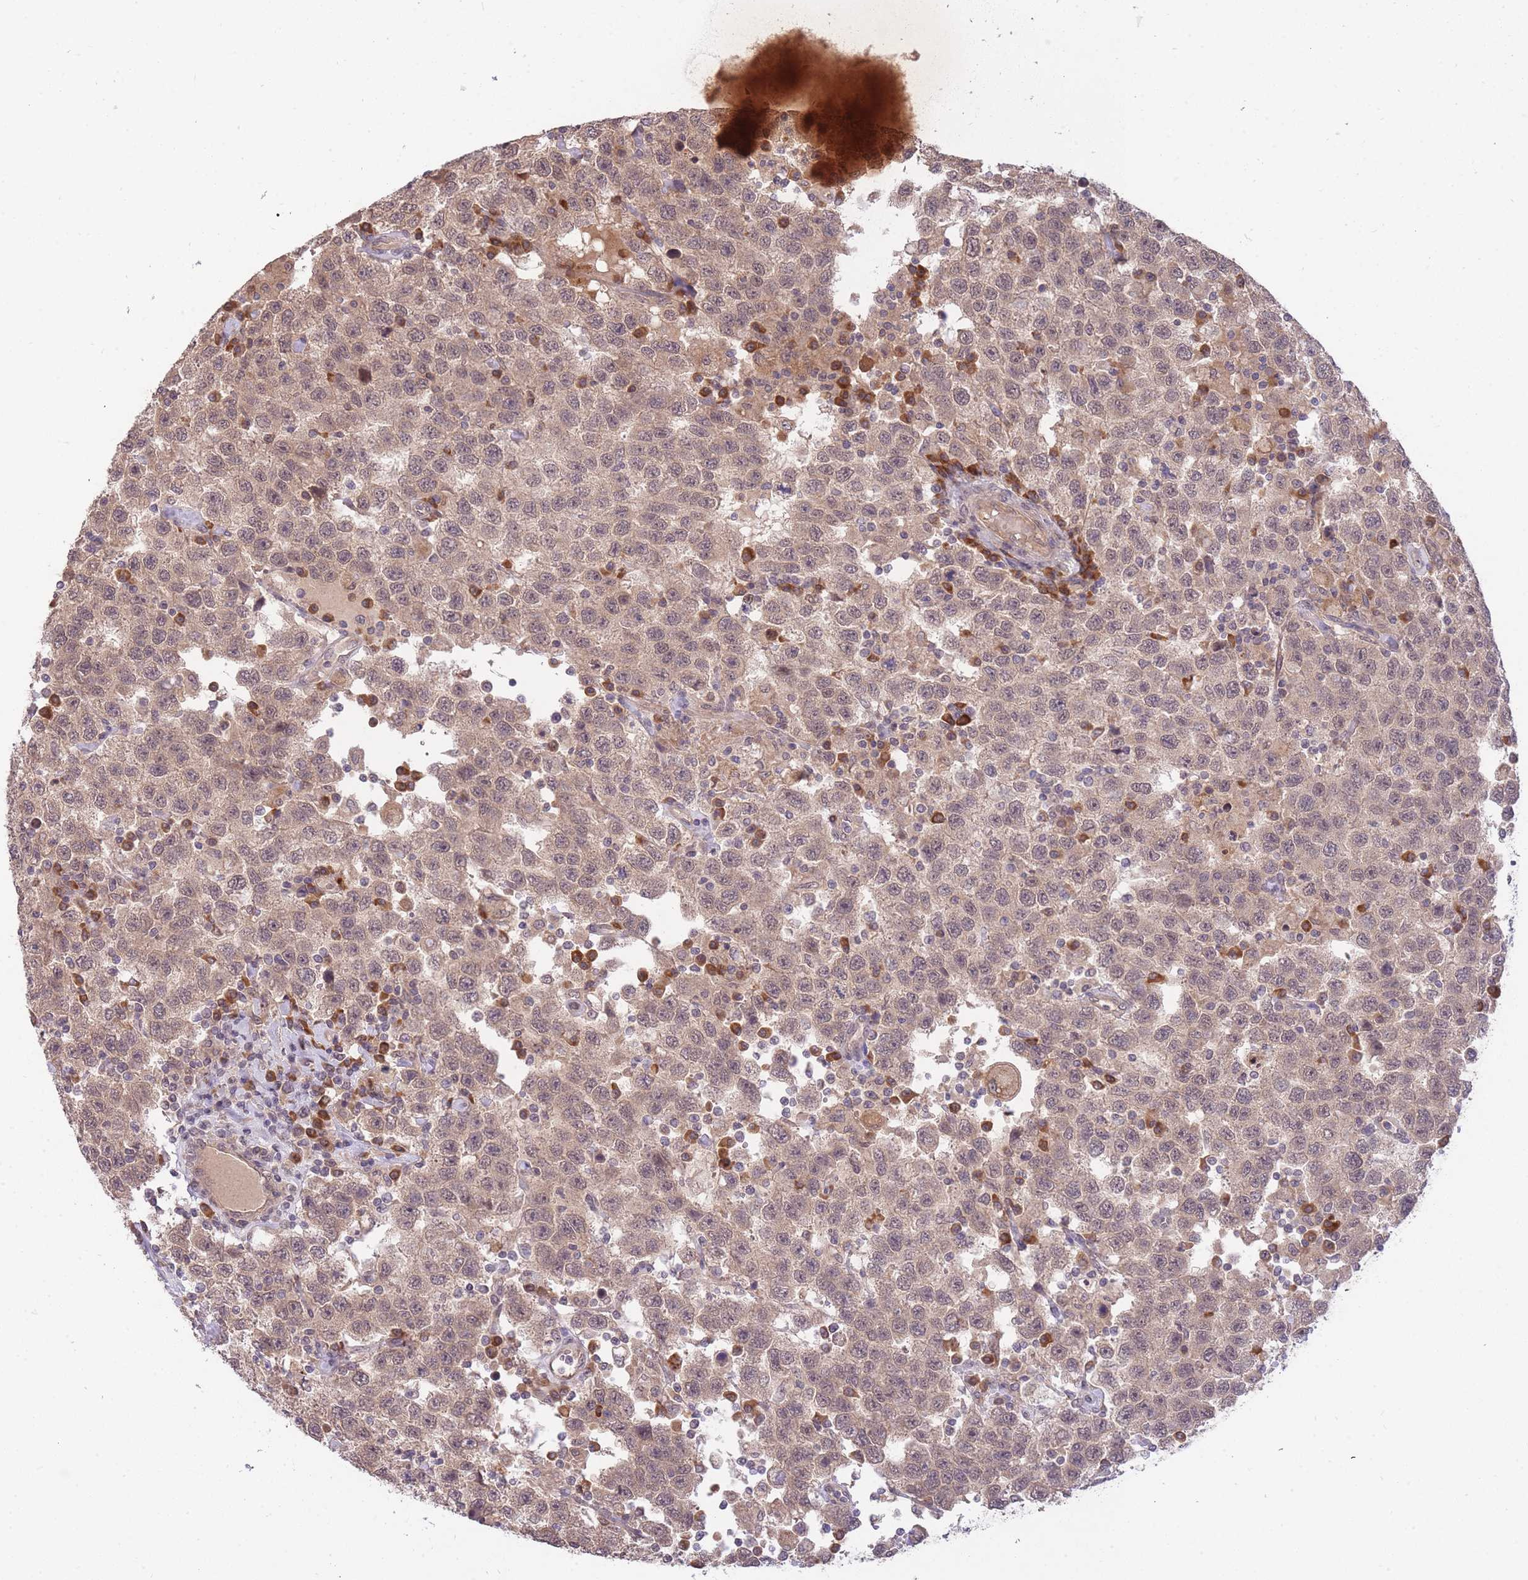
{"staining": {"intensity": "weak", "quantity": ">75%", "location": "cytoplasmic/membranous"}, "tissue": "testis cancer", "cell_type": "Tumor cells", "image_type": "cancer", "snomed": [{"axis": "morphology", "description": "Seminoma, NOS"}, {"axis": "topography", "description": "Testis"}], "caption": "Protein expression analysis of testis cancer demonstrates weak cytoplasmic/membranous positivity in about >75% of tumor cells.", "gene": "SMC6", "patient": {"sex": "male", "age": 41}}